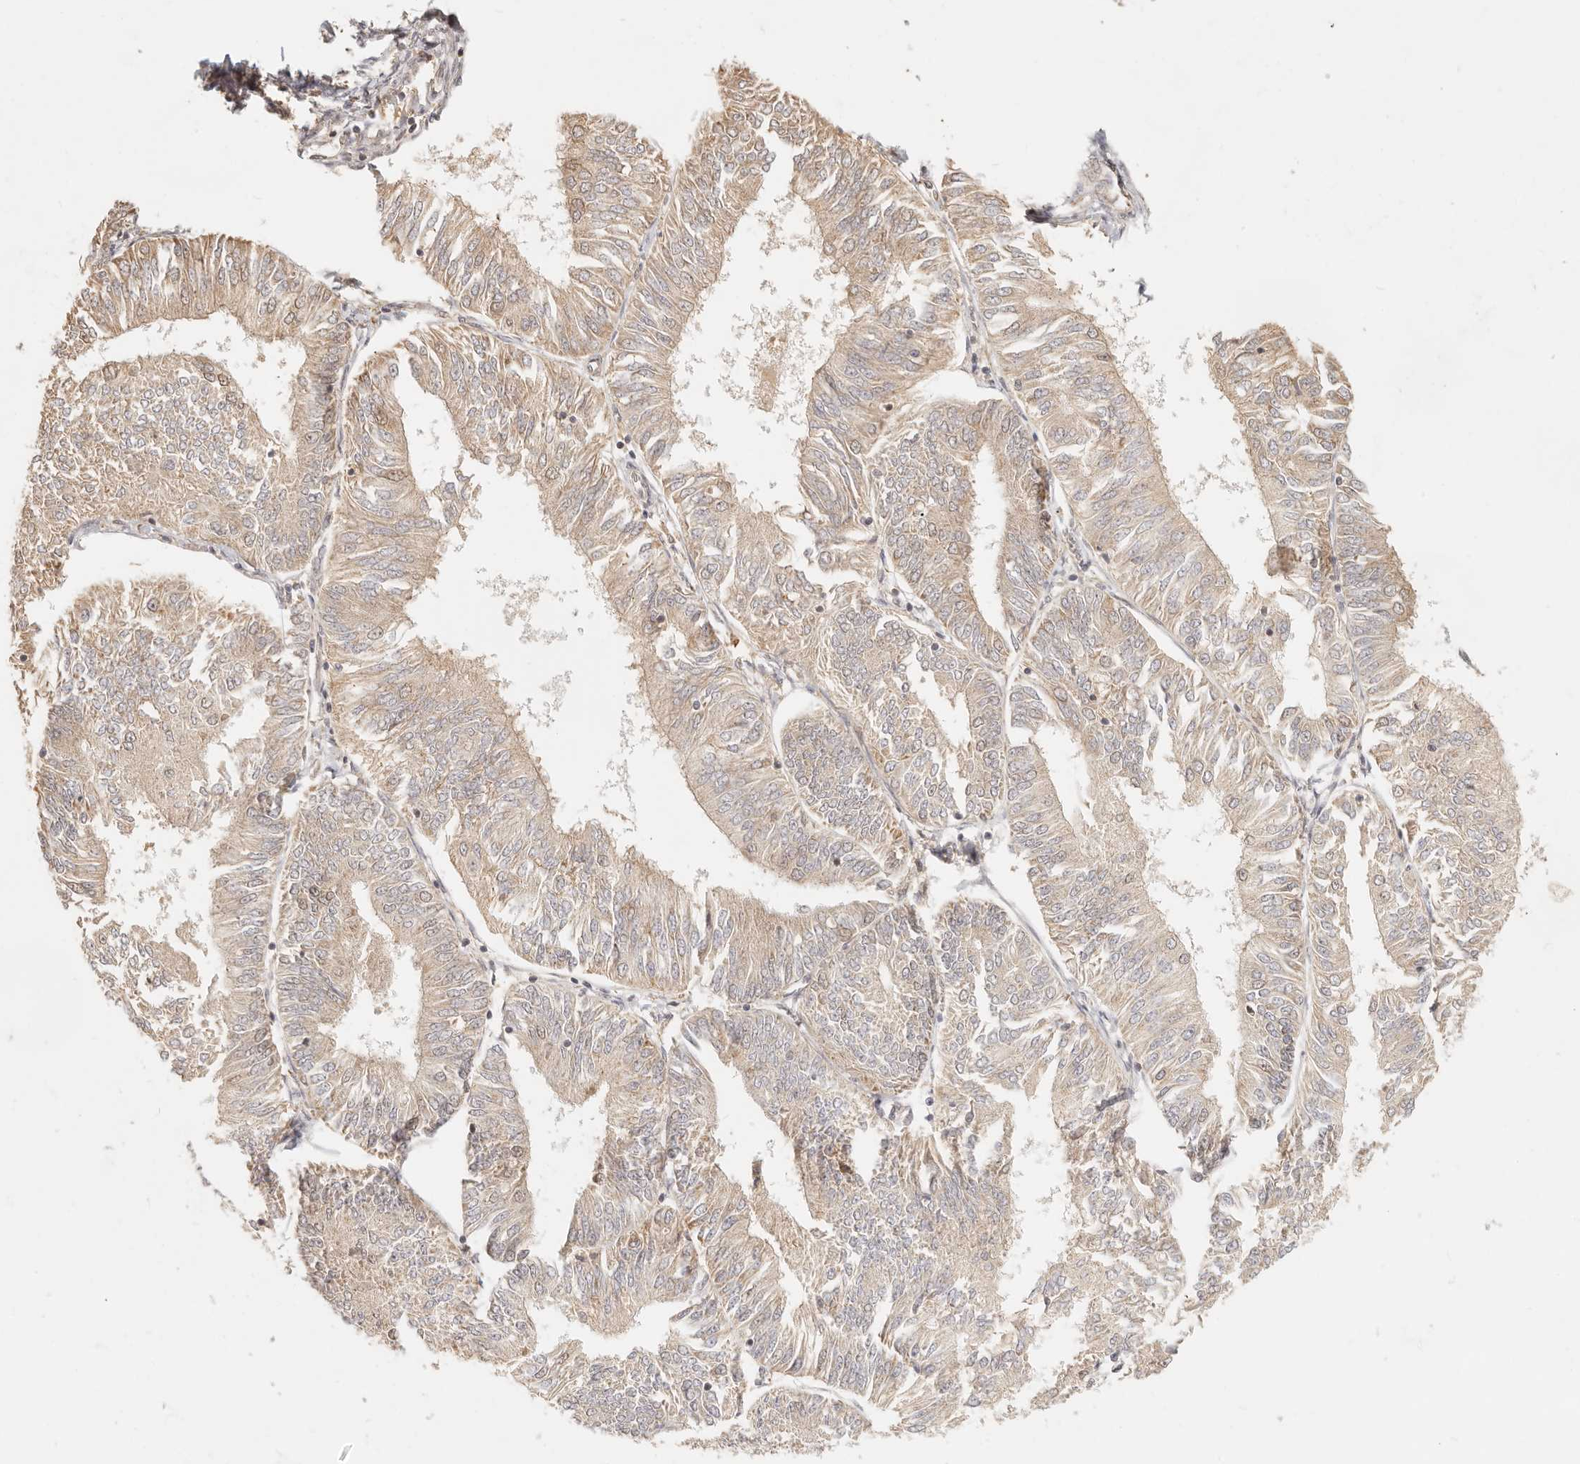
{"staining": {"intensity": "weak", "quantity": ">75%", "location": "cytoplasmic/membranous"}, "tissue": "endometrial cancer", "cell_type": "Tumor cells", "image_type": "cancer", "snomed": [{"axis": "morphology", "description": "Adenocarcinoma, NOS"}, {"axis": "topography", "description": "Endometrium"}], "caption": "Adenocarcinoma (endometrial) stained with DAB (3,3'-diaminobenzidine) immunohistochemistry (IHC) demonstrates low levels of weak cytoplasmic/membranous positivity in about >75% of tumor cells.", "gene": "TIMM17A", "patient": {"sex": "female", "age": 58}}